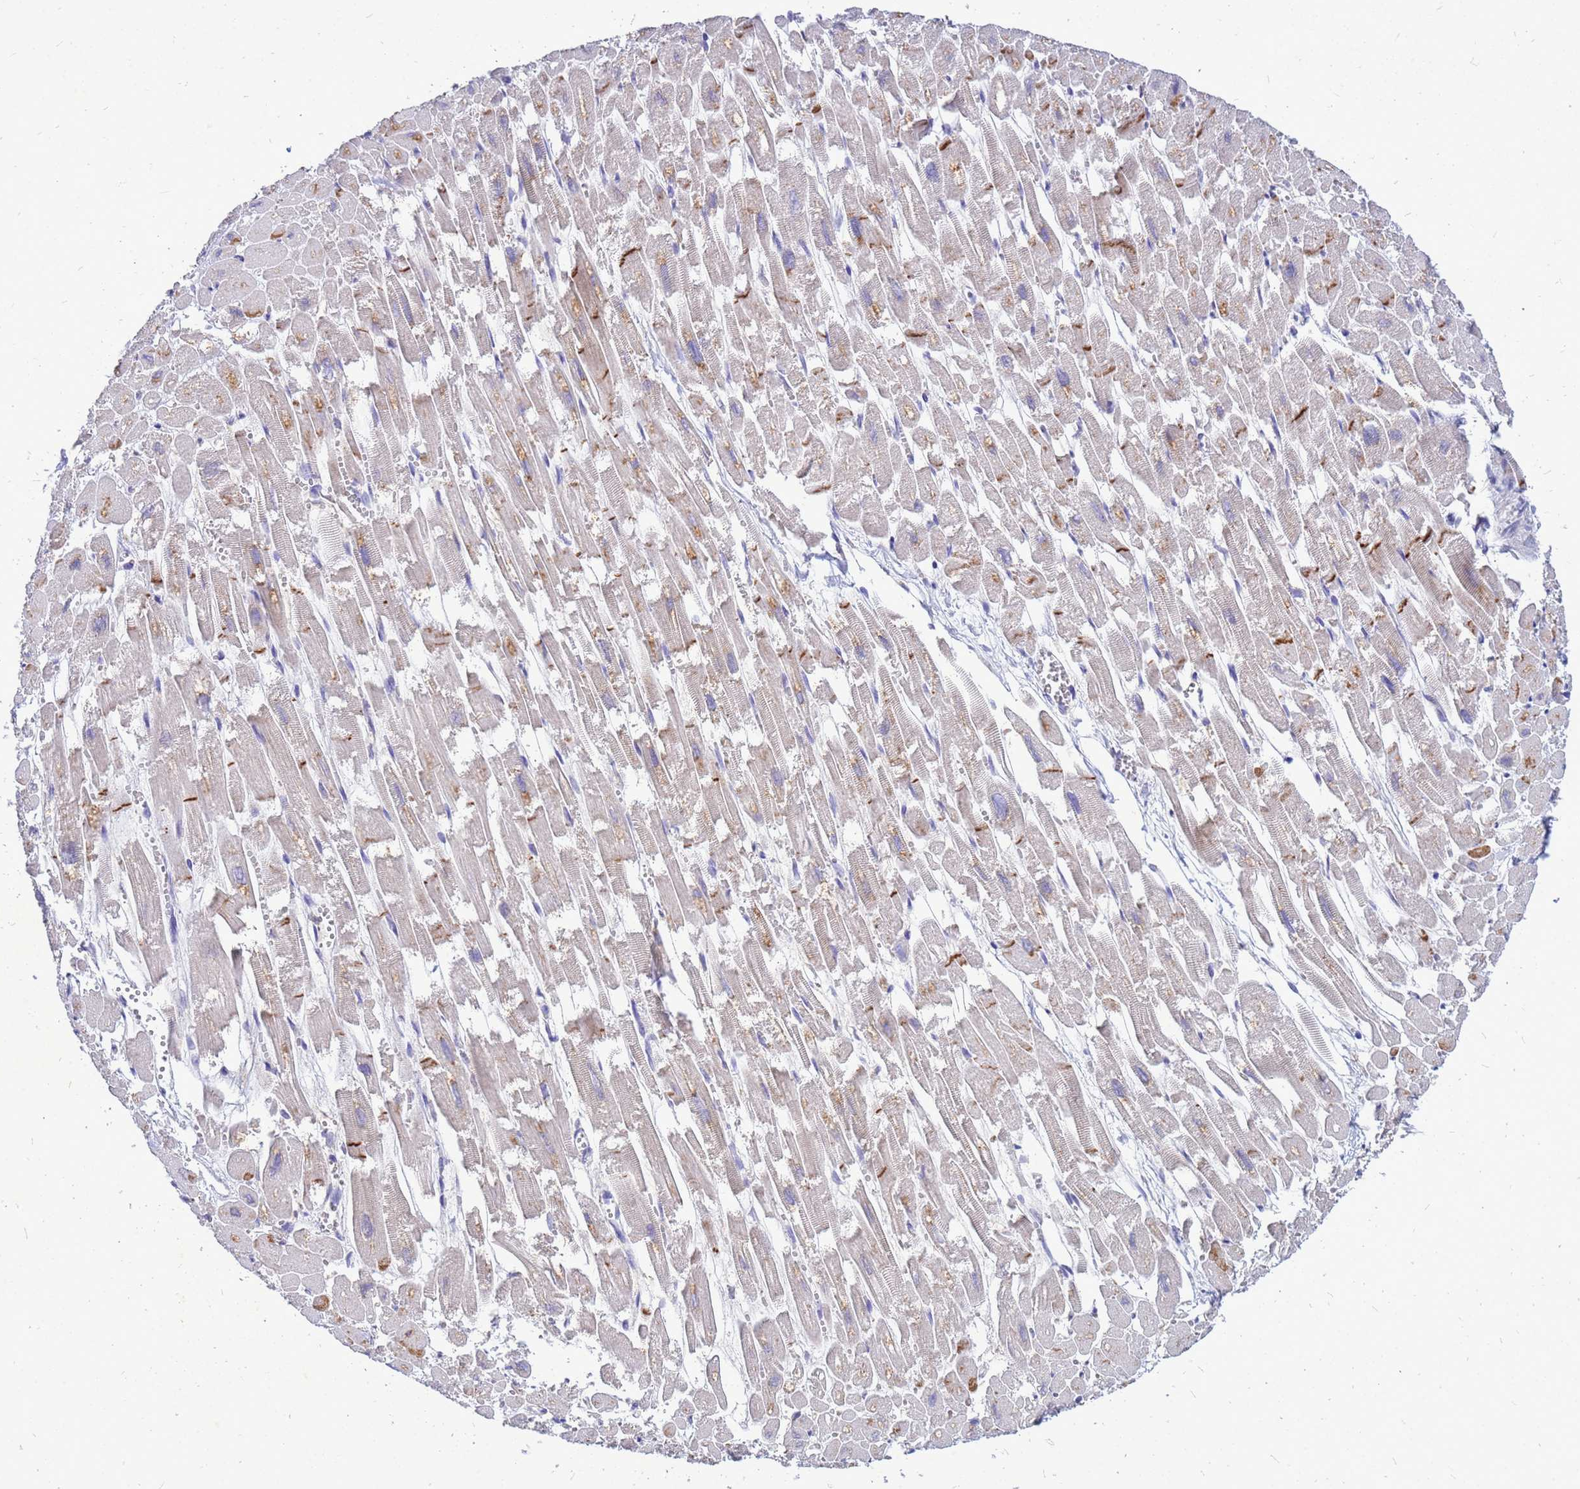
{"staining": {"intensity": "moderate", "quantity": "<25%", "location": "cytoplasmic/membranous"}, "tissue": "heart muscle", "cell_type": "Cardiomyocytes", "image_type": "normal", "snomed": [{"axis": "morphology", "description": "Normal tissue, NOS"}, {"axis": "topography", "description": "Heart"}], "caption": "Moderate cytoplasmic/membranous positivity is identified in about <25% of cardiomyocytes in normal heart muscle.", "gene": "AKR1C1", "patient": {"sex": "male", "age": 54}}